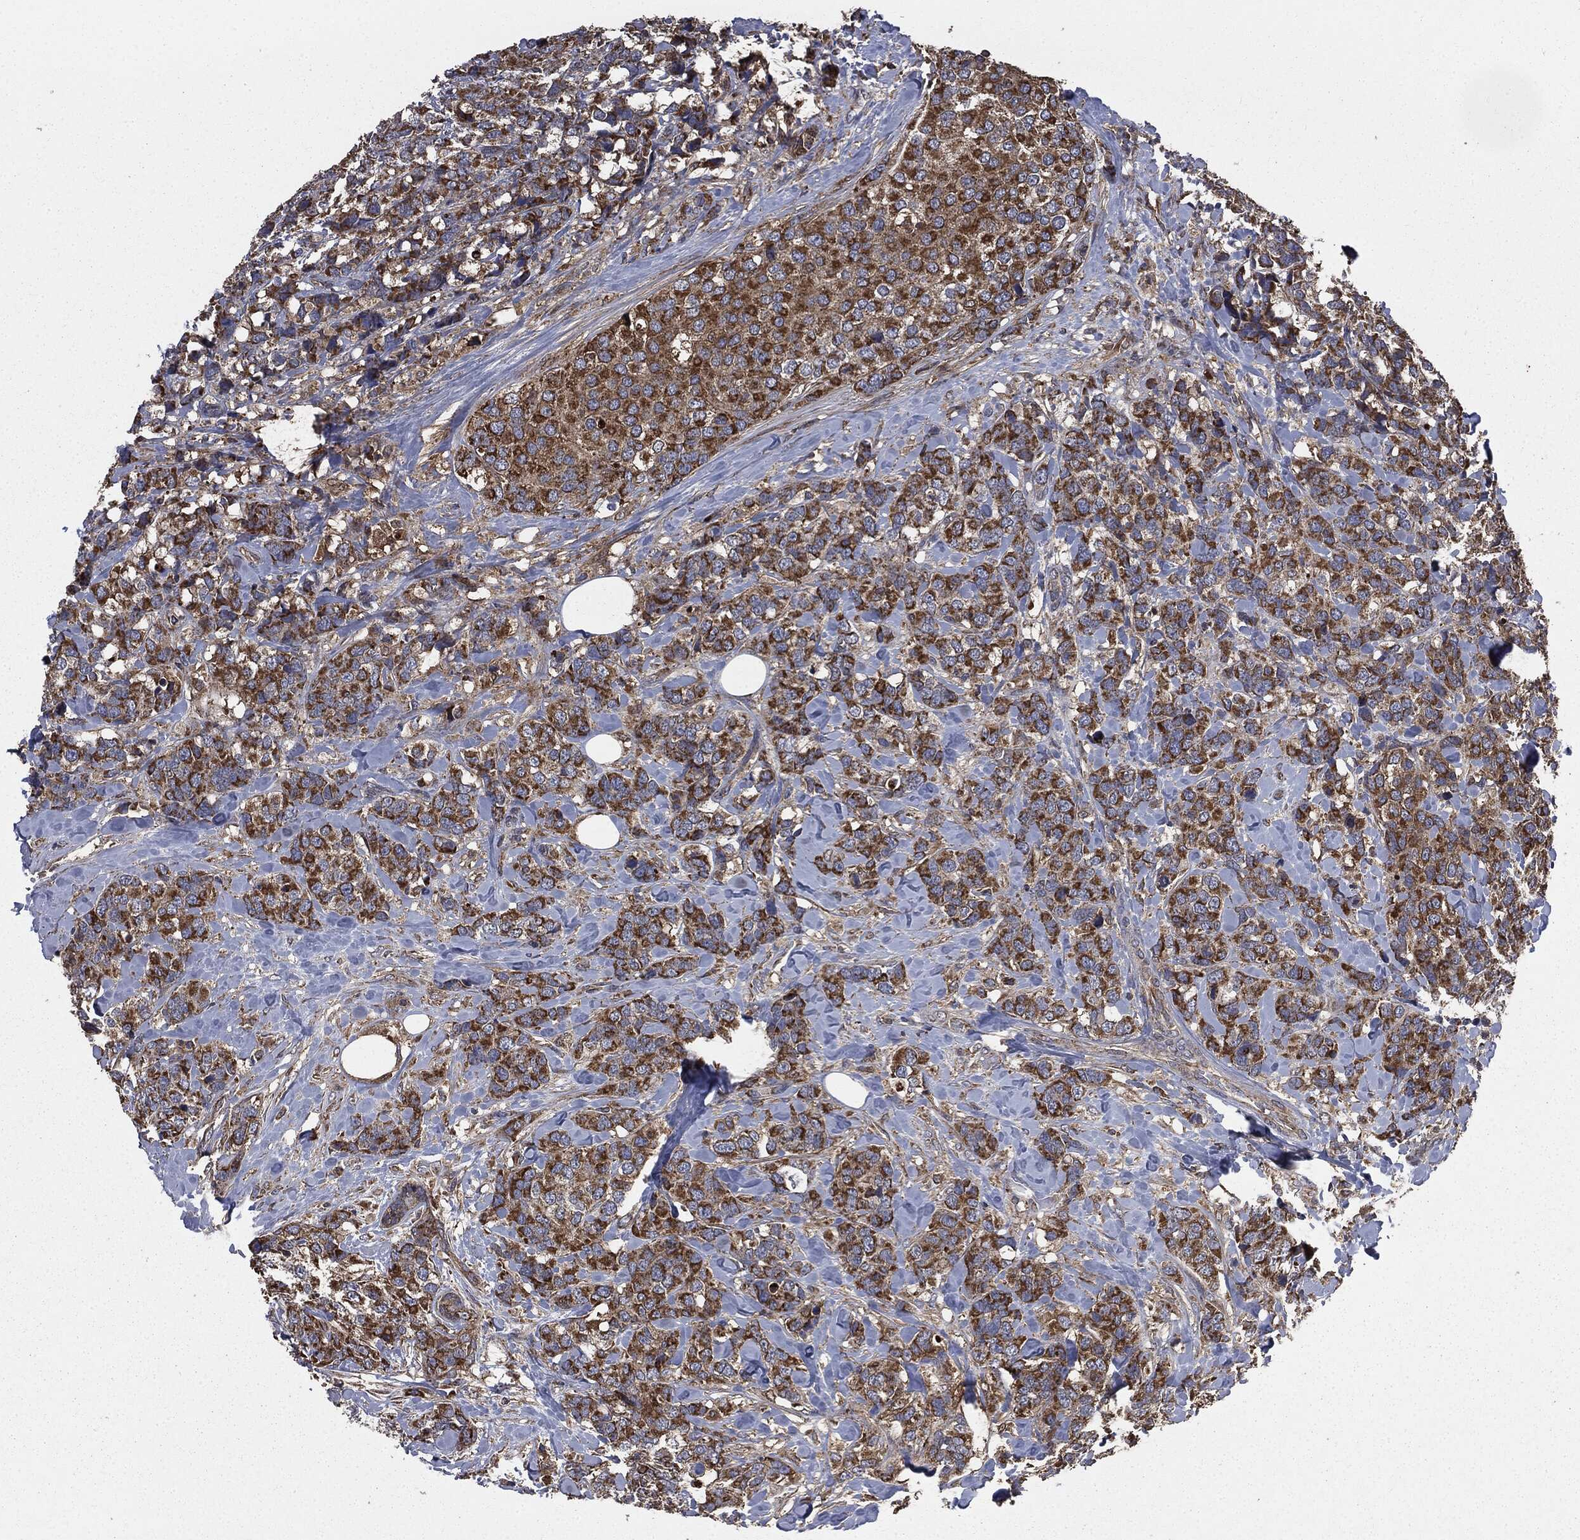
{"staining": {"intensity": "strong", "quantity": ">75%", "location": "cytoplasmic/membranous"}, "tissue": "breast cancer", "cell_type": "Tumor cells", "image_type": "cancer", "snomed": [{"axis": "morphology", "description": "Lobular carcinoma"}, {"axis": "topography", "description": "Breast"}], "caption": "Breast lobular carcinoma stained with DAB (3,3'-diaminobenzidine) IHC exhibits high levels of strong cytoplasmic/membranous expression in approximately >75% of tumor cells.", "gene": "MAPK6", "patient": {"sex": "female", "age": 59}}